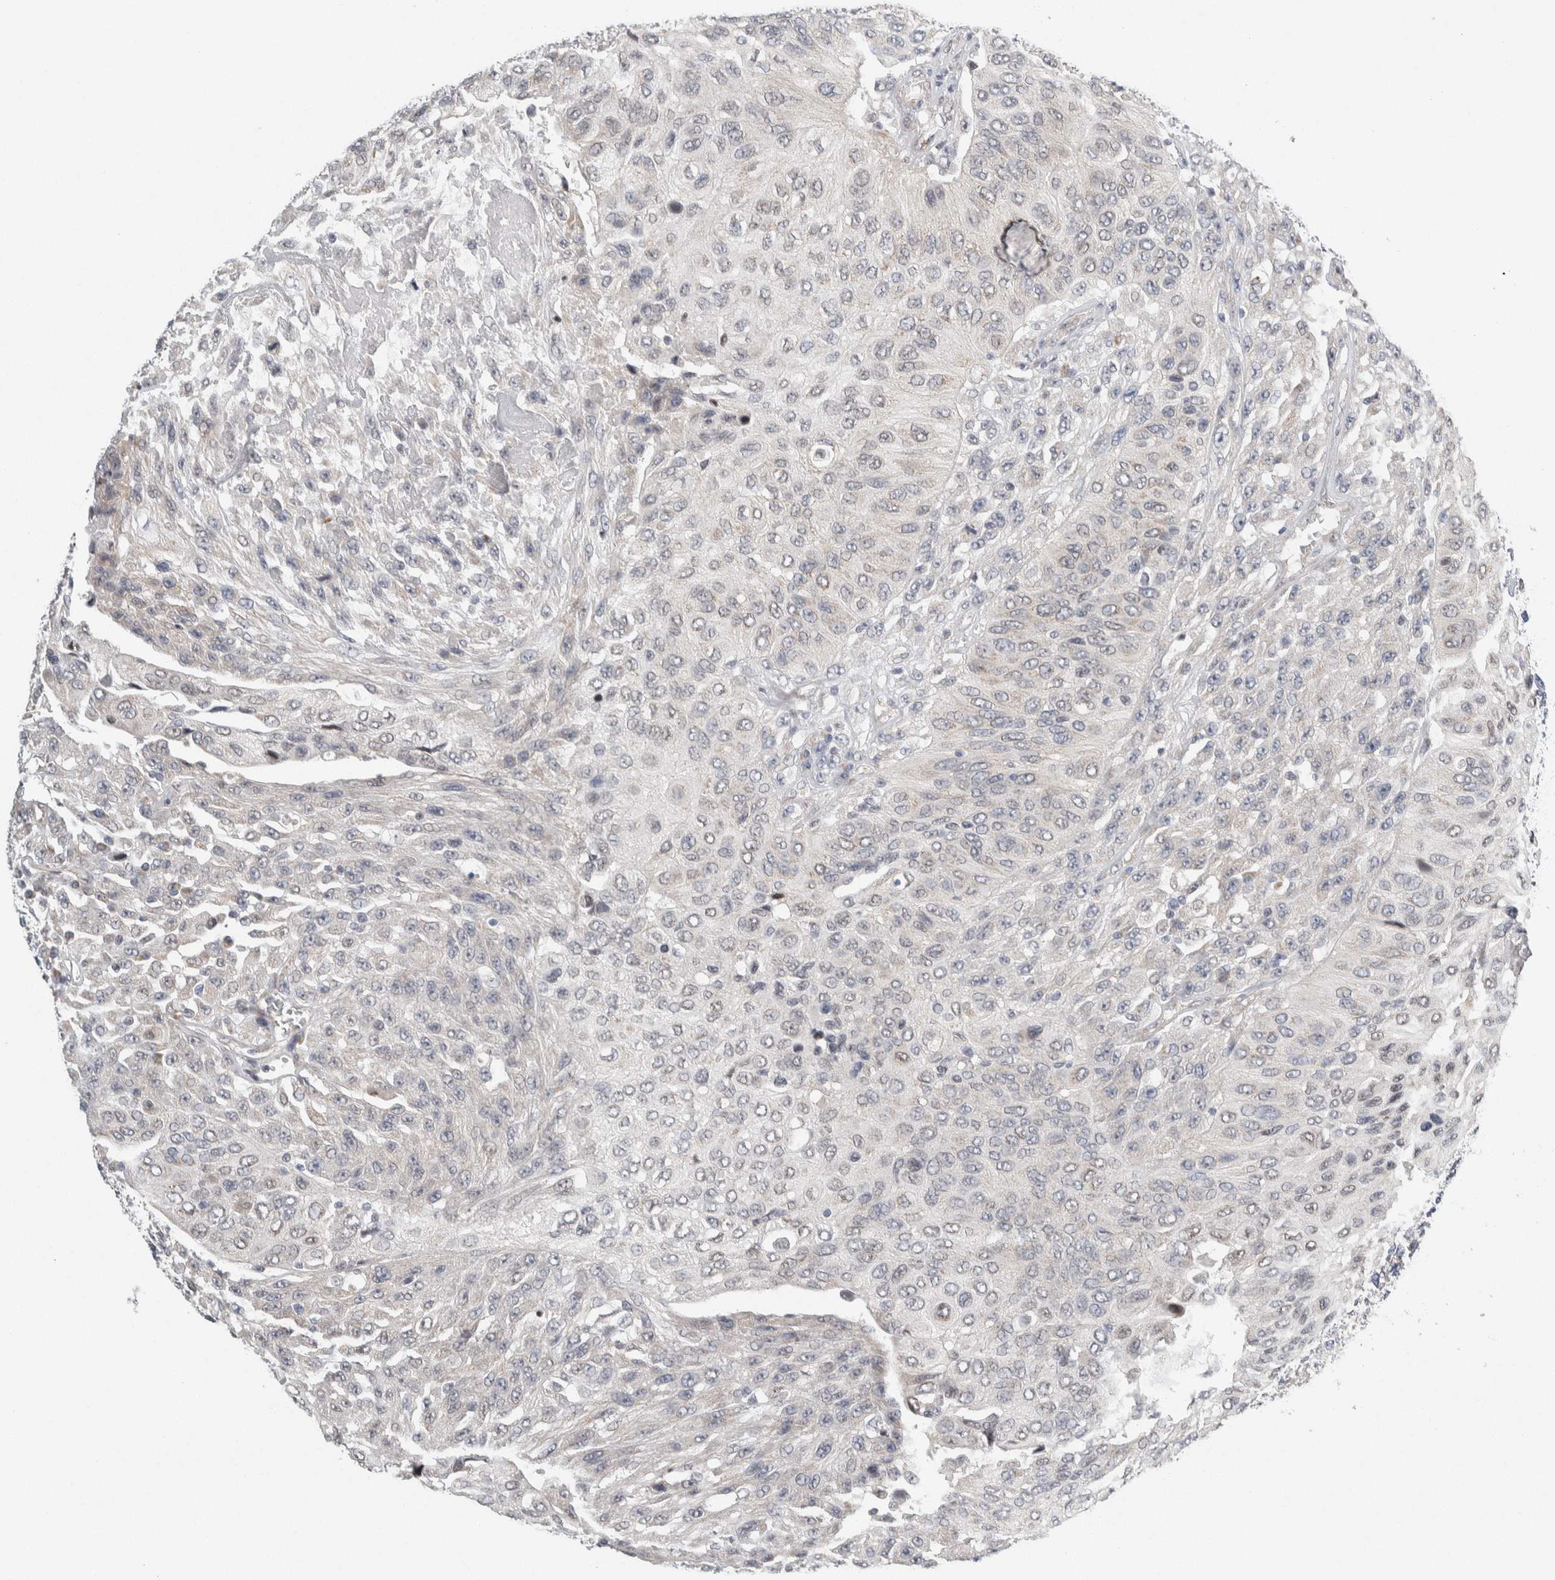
{"staining": {"intensity": "negative", "quantity": "none", "location": "none"}, "tissue": "urothelial cancer", "cell_type": "Tumor cells", "image_type": "cancer", "snomed": [{"axis": "morphology", "description": "Urothelial carcinoma, High grade"}, {"axis": "topography", "description": "Urinary bladder"}], "caption": "This is an immunohistochemistry image of human urothelial cancer. There is no staining in tumor cells.", "gene": "NEUROD1", "patient": {"sex": "male", "age": 66}}